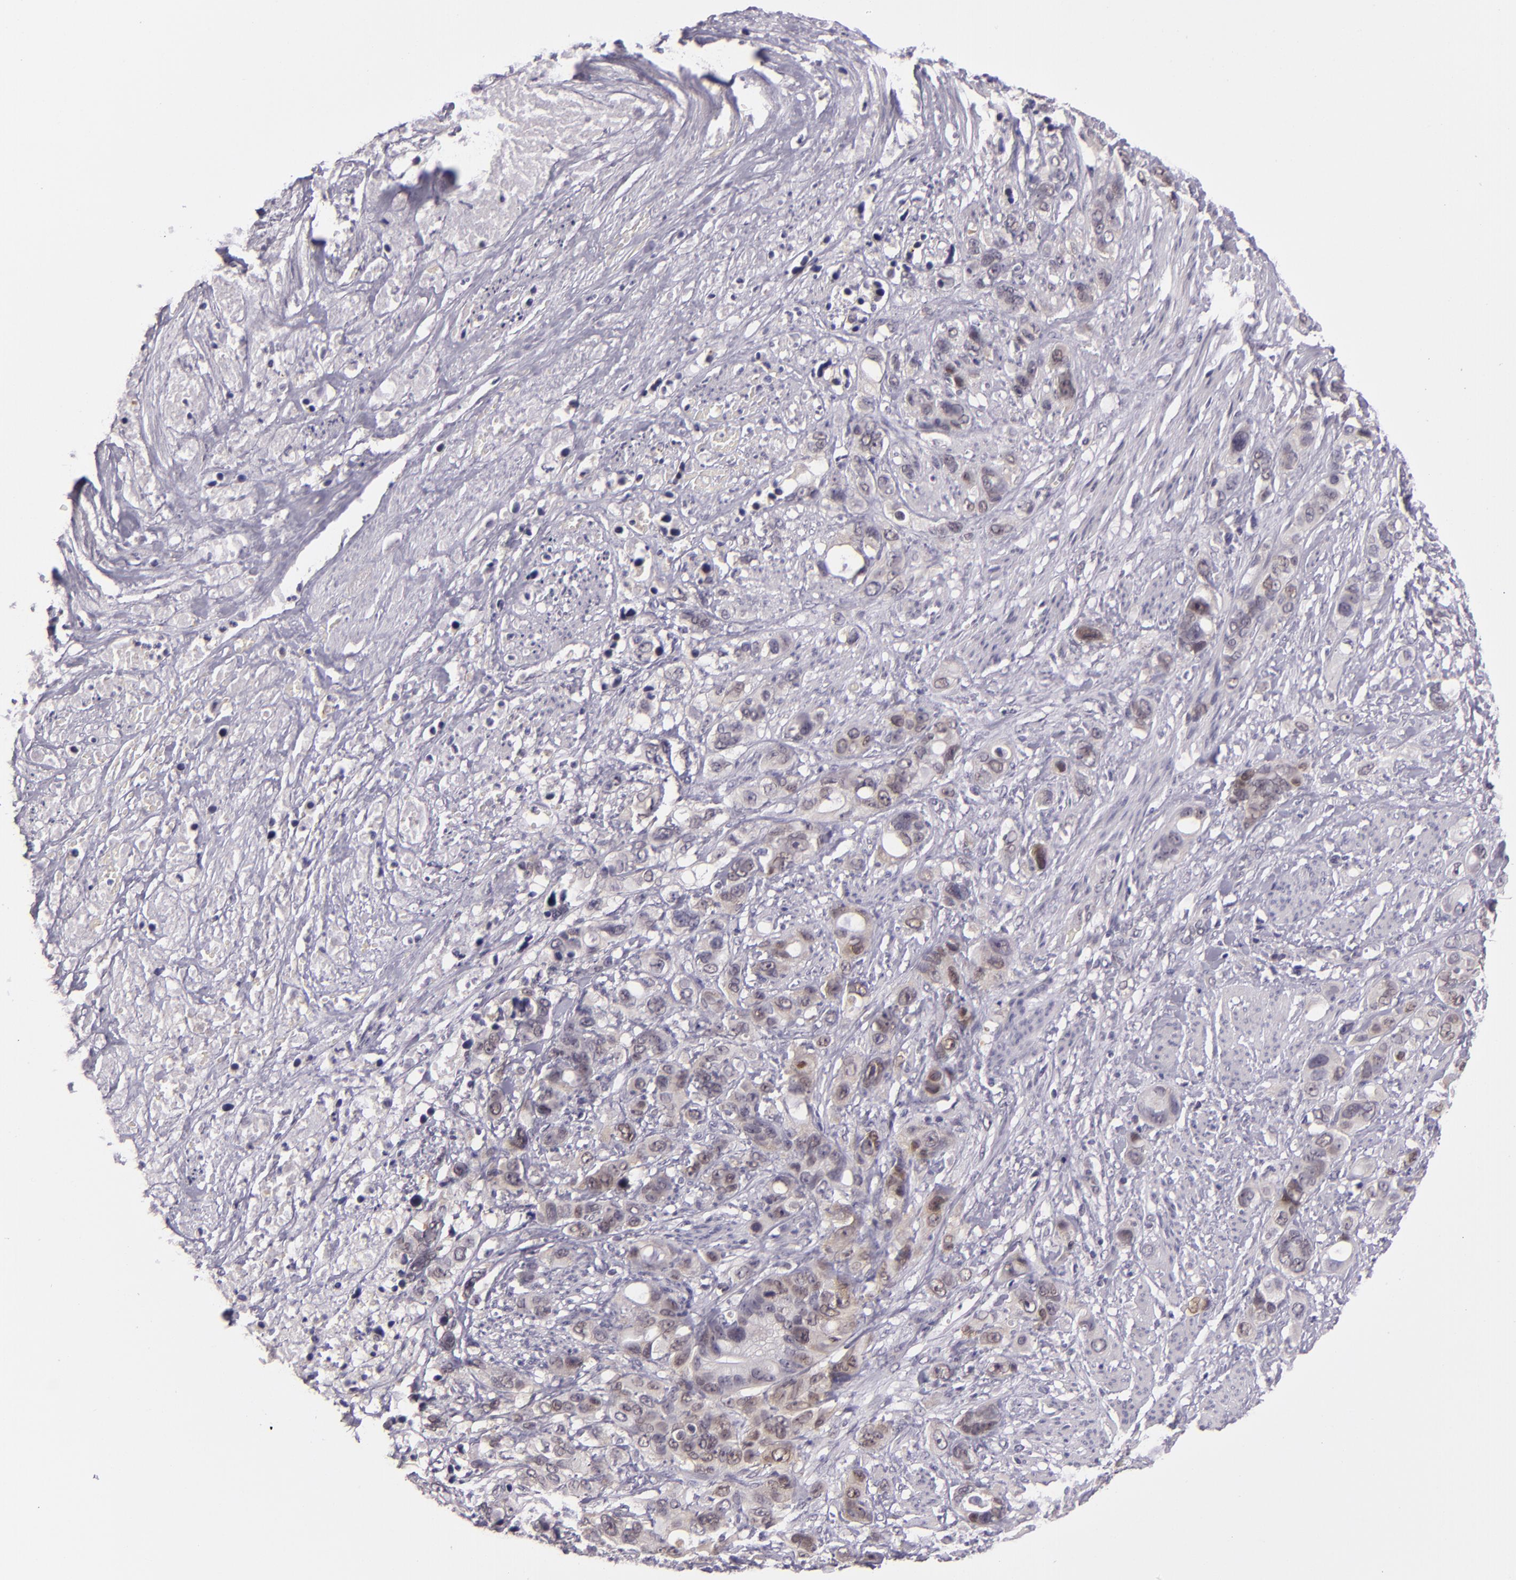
{"staining": {"intensity": "weak", "quantity": "<25%", "location": "cytoplasmic/membranous,nuclear"}, "tissue": "stomach cancer", "cell_type": "Tumor cells", "image_type": "cancer", "snomed": [{"axis": "morphology", "description": "Adenocarcinoma, NOS"}, {"axis": "topography", "description": "Stomach, upper"}], "caption": "There is no significant staining in tumor cells of stomach cancer (adenocarcinoma).", "gene": "CSE1L", "patient": {"sex": "male", "age": 47}}